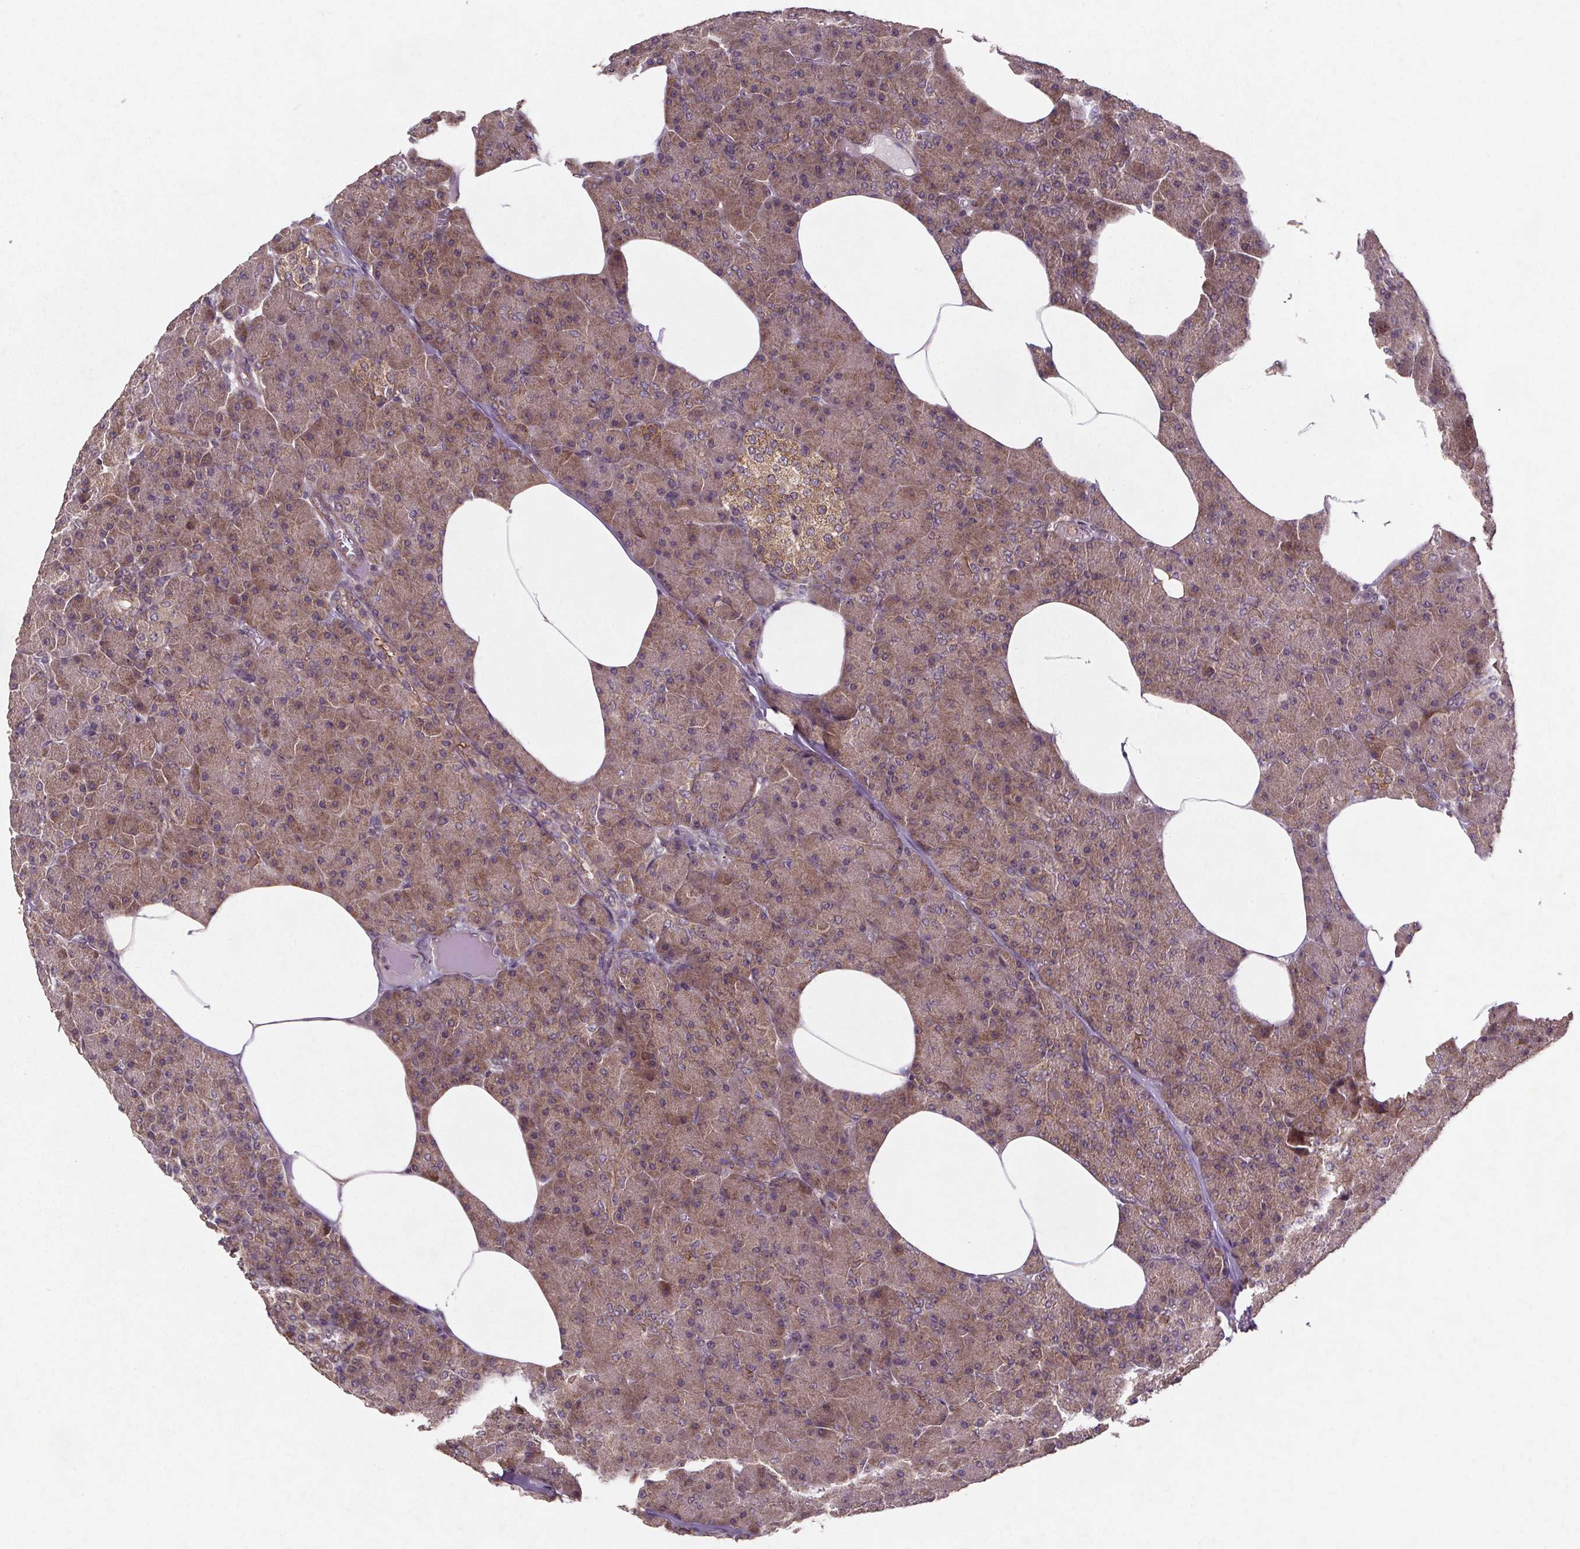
{"staining": {"intensity": "moderate", "quantity": "25%-75%", "location": "cytoplasmic/membranous"}, "tissue": "pancreas", "cell_type": "Exocrine glandular cells", "image_type": "normal", "snomed": [{"axis": "morphology", "description": "Normal tissue, NOS"}, {"axis": "topography", "description": "Pancreas"}], "caption": "Protein analysis of benign pancreas reveals moderate cytoplasmic/membranous positivity in about 25%-75% of exocrine glandular cells.", "gene": "STRN3", "patient": {"sex": "female", "age": 45}}